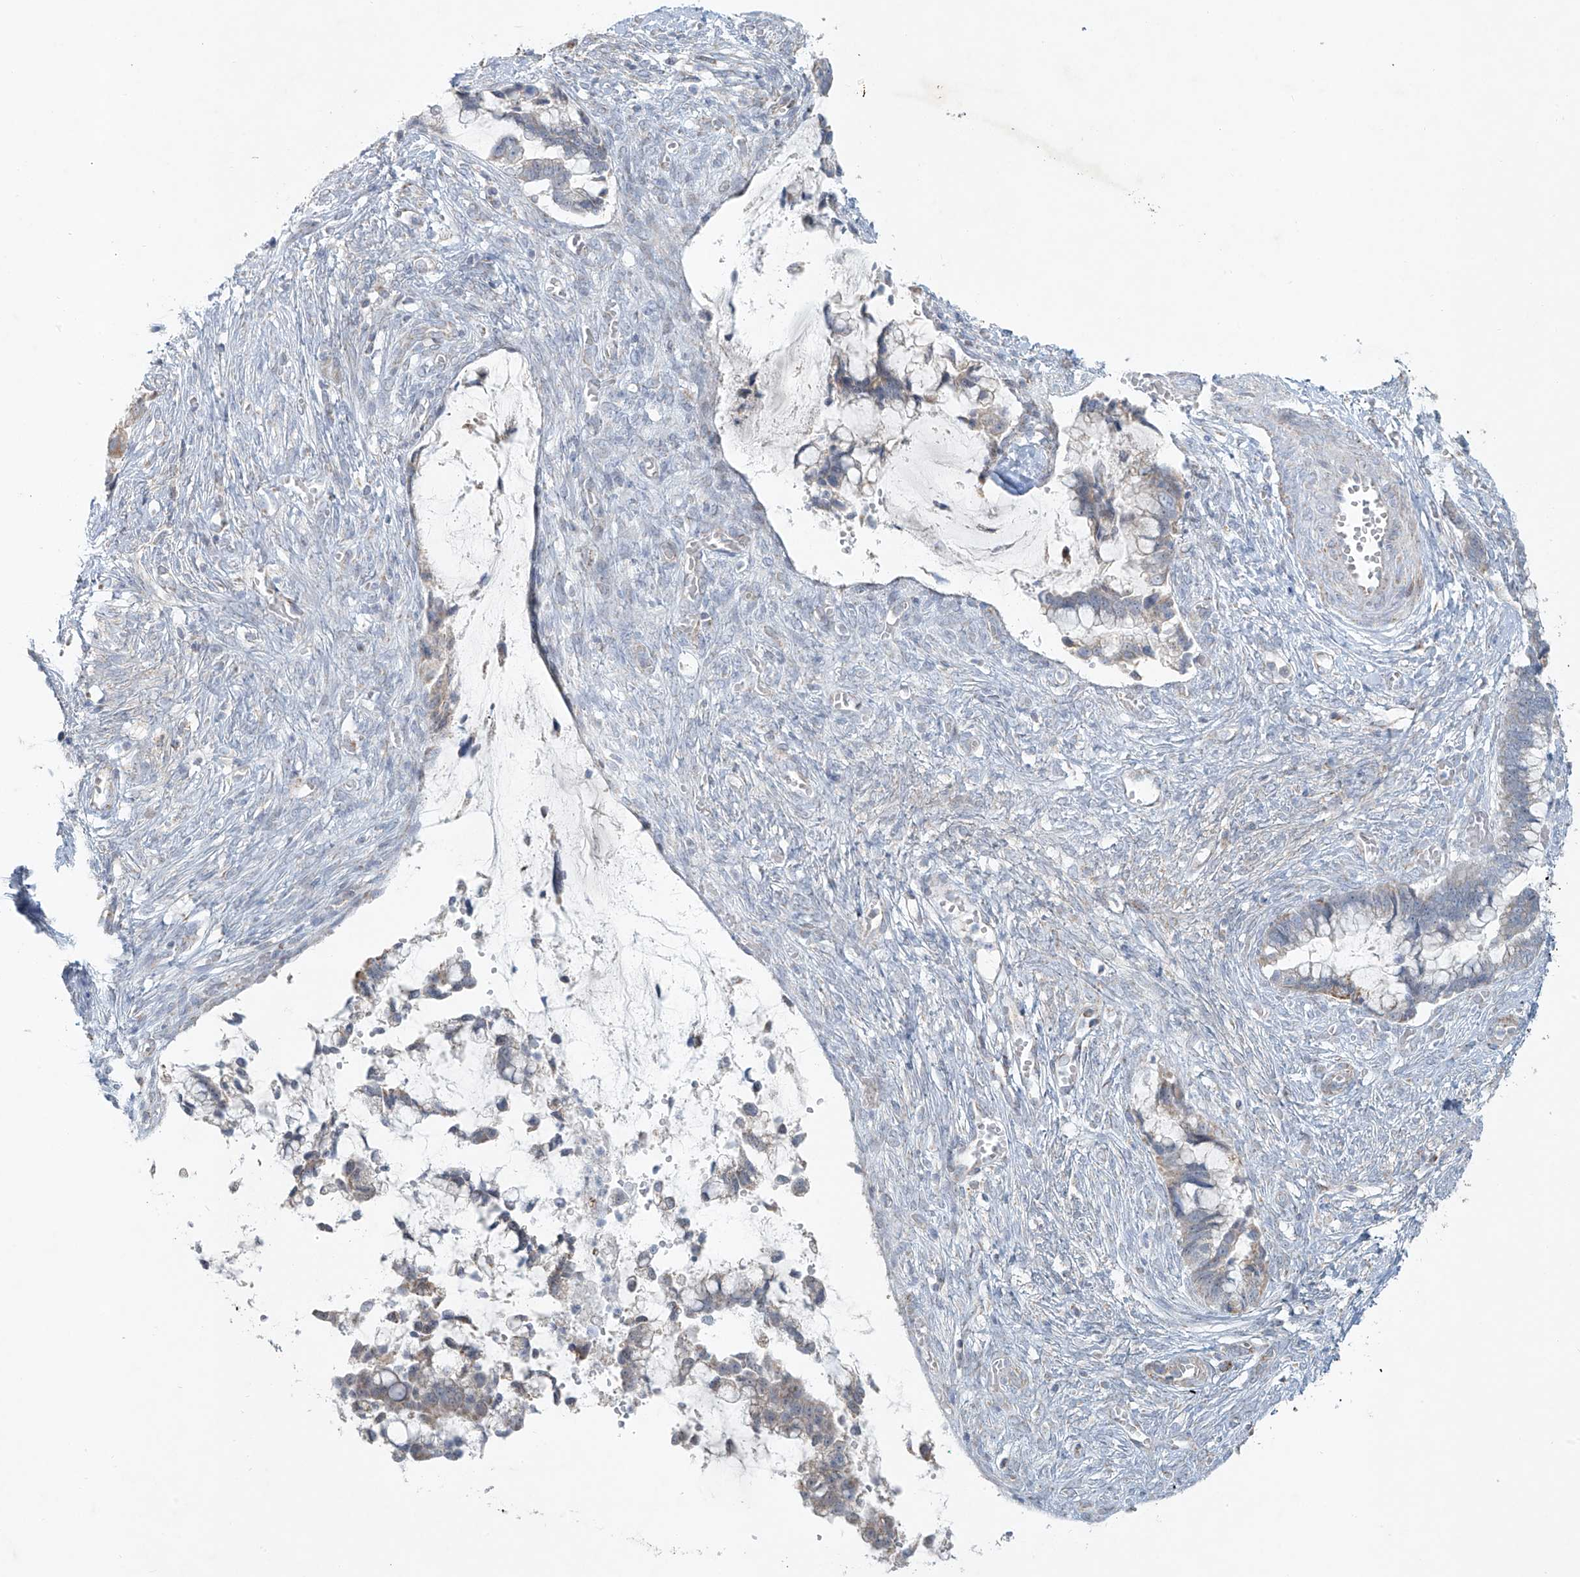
{"staining": {"intensity": "weak", "quantity": "25%-75%", "location": "cytoplasmic/membranous"}, "tissue": "cervical cancer", "cell_type": "Tumor cells", "image_type": "cancer", "snomed": [{"axis": "morphology", "description": "Adenocarcinoma, NOS"}, {"axis": "topography", "description": "Cervix"}], "caption": "Adenocarcinoma (cervical) stained with IHC shows weak cytoplasmic/membranous positivity in approximately 25%-75% of tumor cells.", "gene": "SMDT1", "patient": {"sex": "female", "age": 44}}